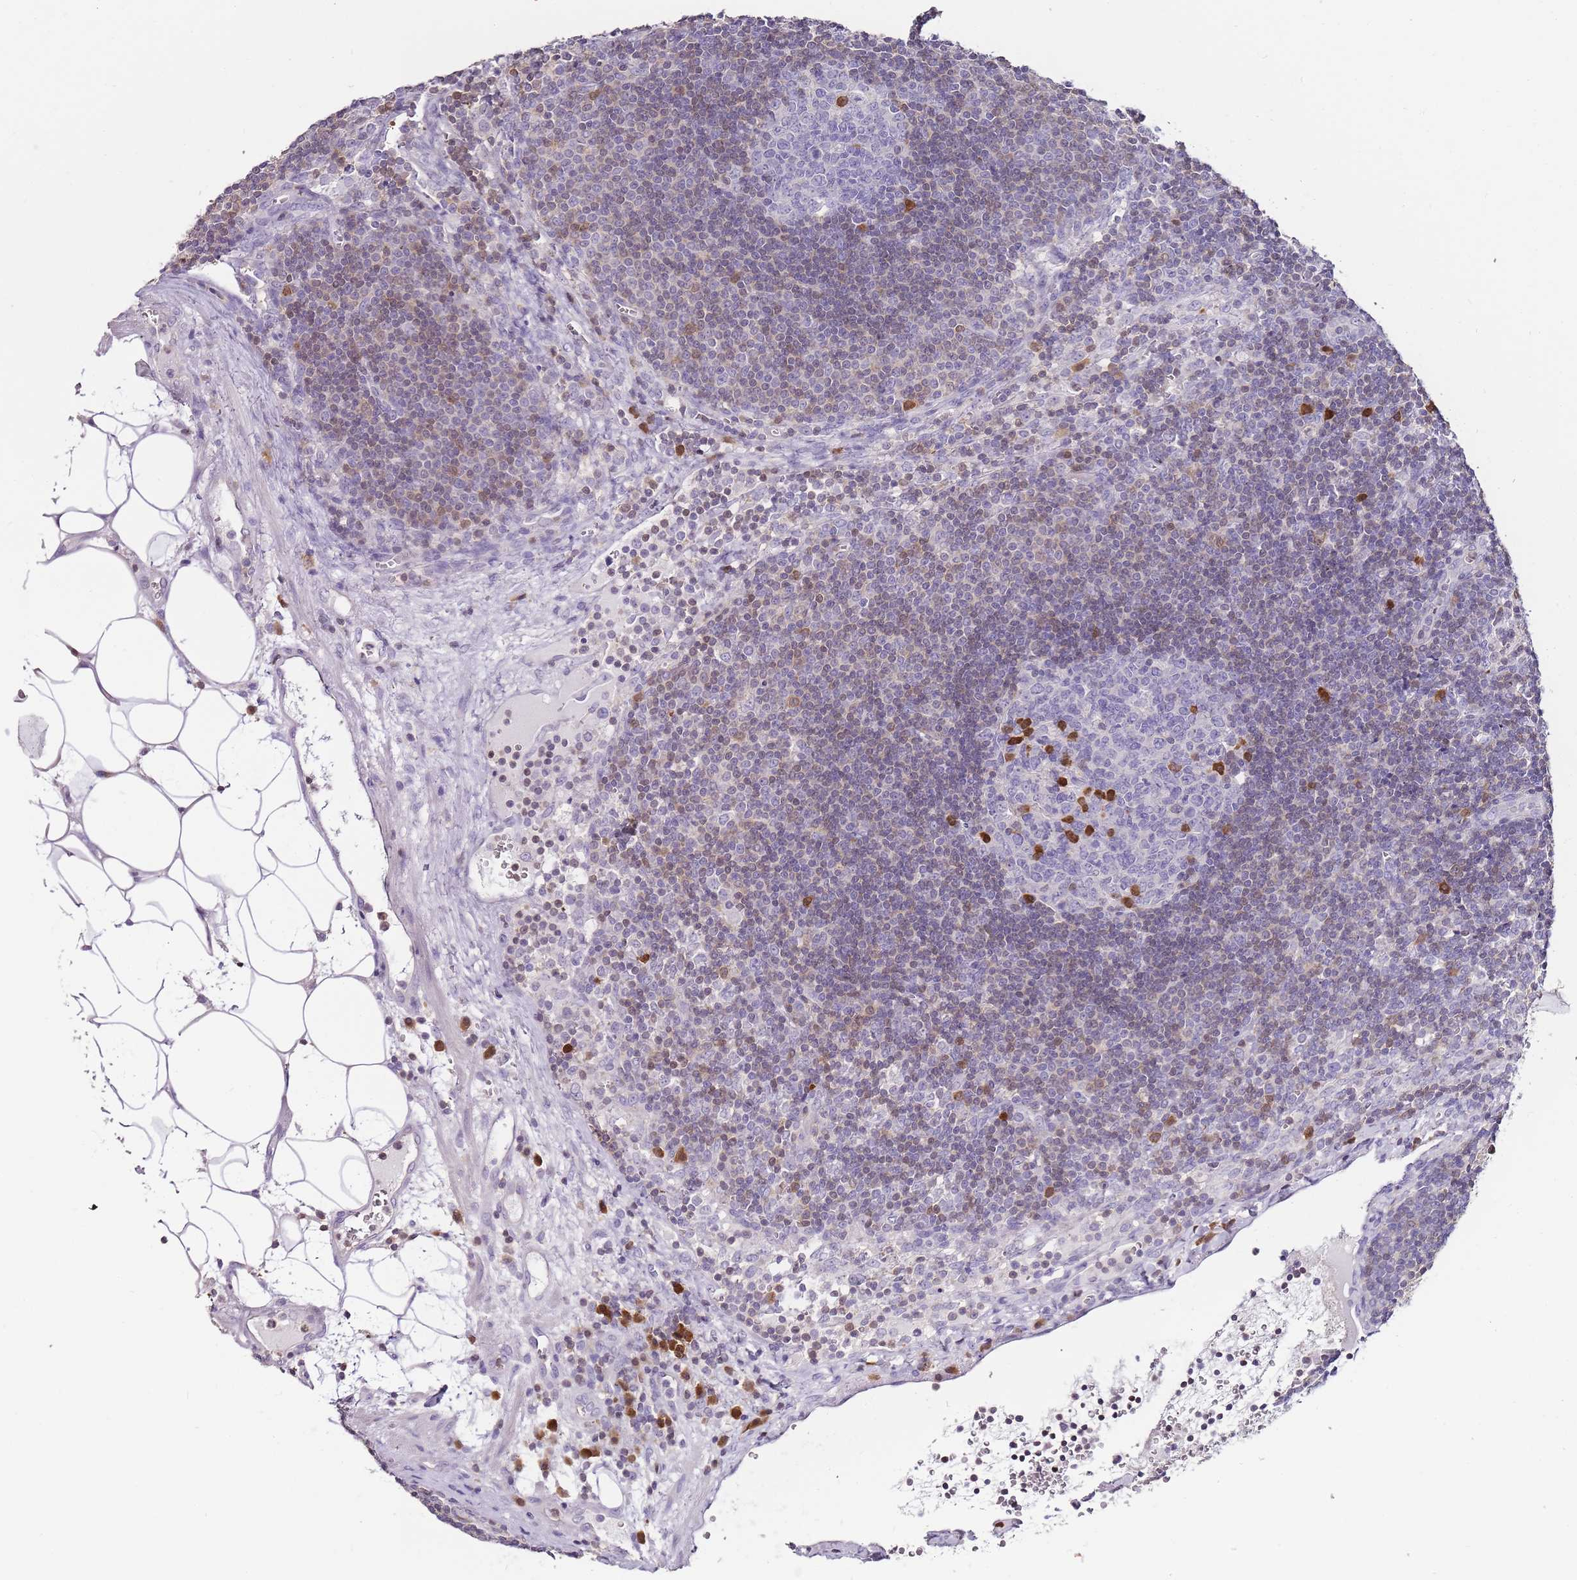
{"staining": {"intensity": "strong", "quantity": "<25%", "location": "cytoplasmic/membranous"}, "tissue": "lymph node", "cell_type": "Germinal center cells", "image_type": "normal", "snomed": [{"axis": "morphology", "description": "Normal tissue, NOS"}, {"axis": "topography", "description": "Lymph node"}], "caption": "Immunohistochemistry (IHC) micrograph of unremarkable lymph node: human lymph node stained using immunohistochemistry (IHC) shows medium levels of strong protein expression localized specifically in the cytoplasmic/membranous of germinal center cells, appearing as a cytoplasmic/membranous brown color.", "gene": "ZBP1", "patient": {"sex": "male", "age": 58}}